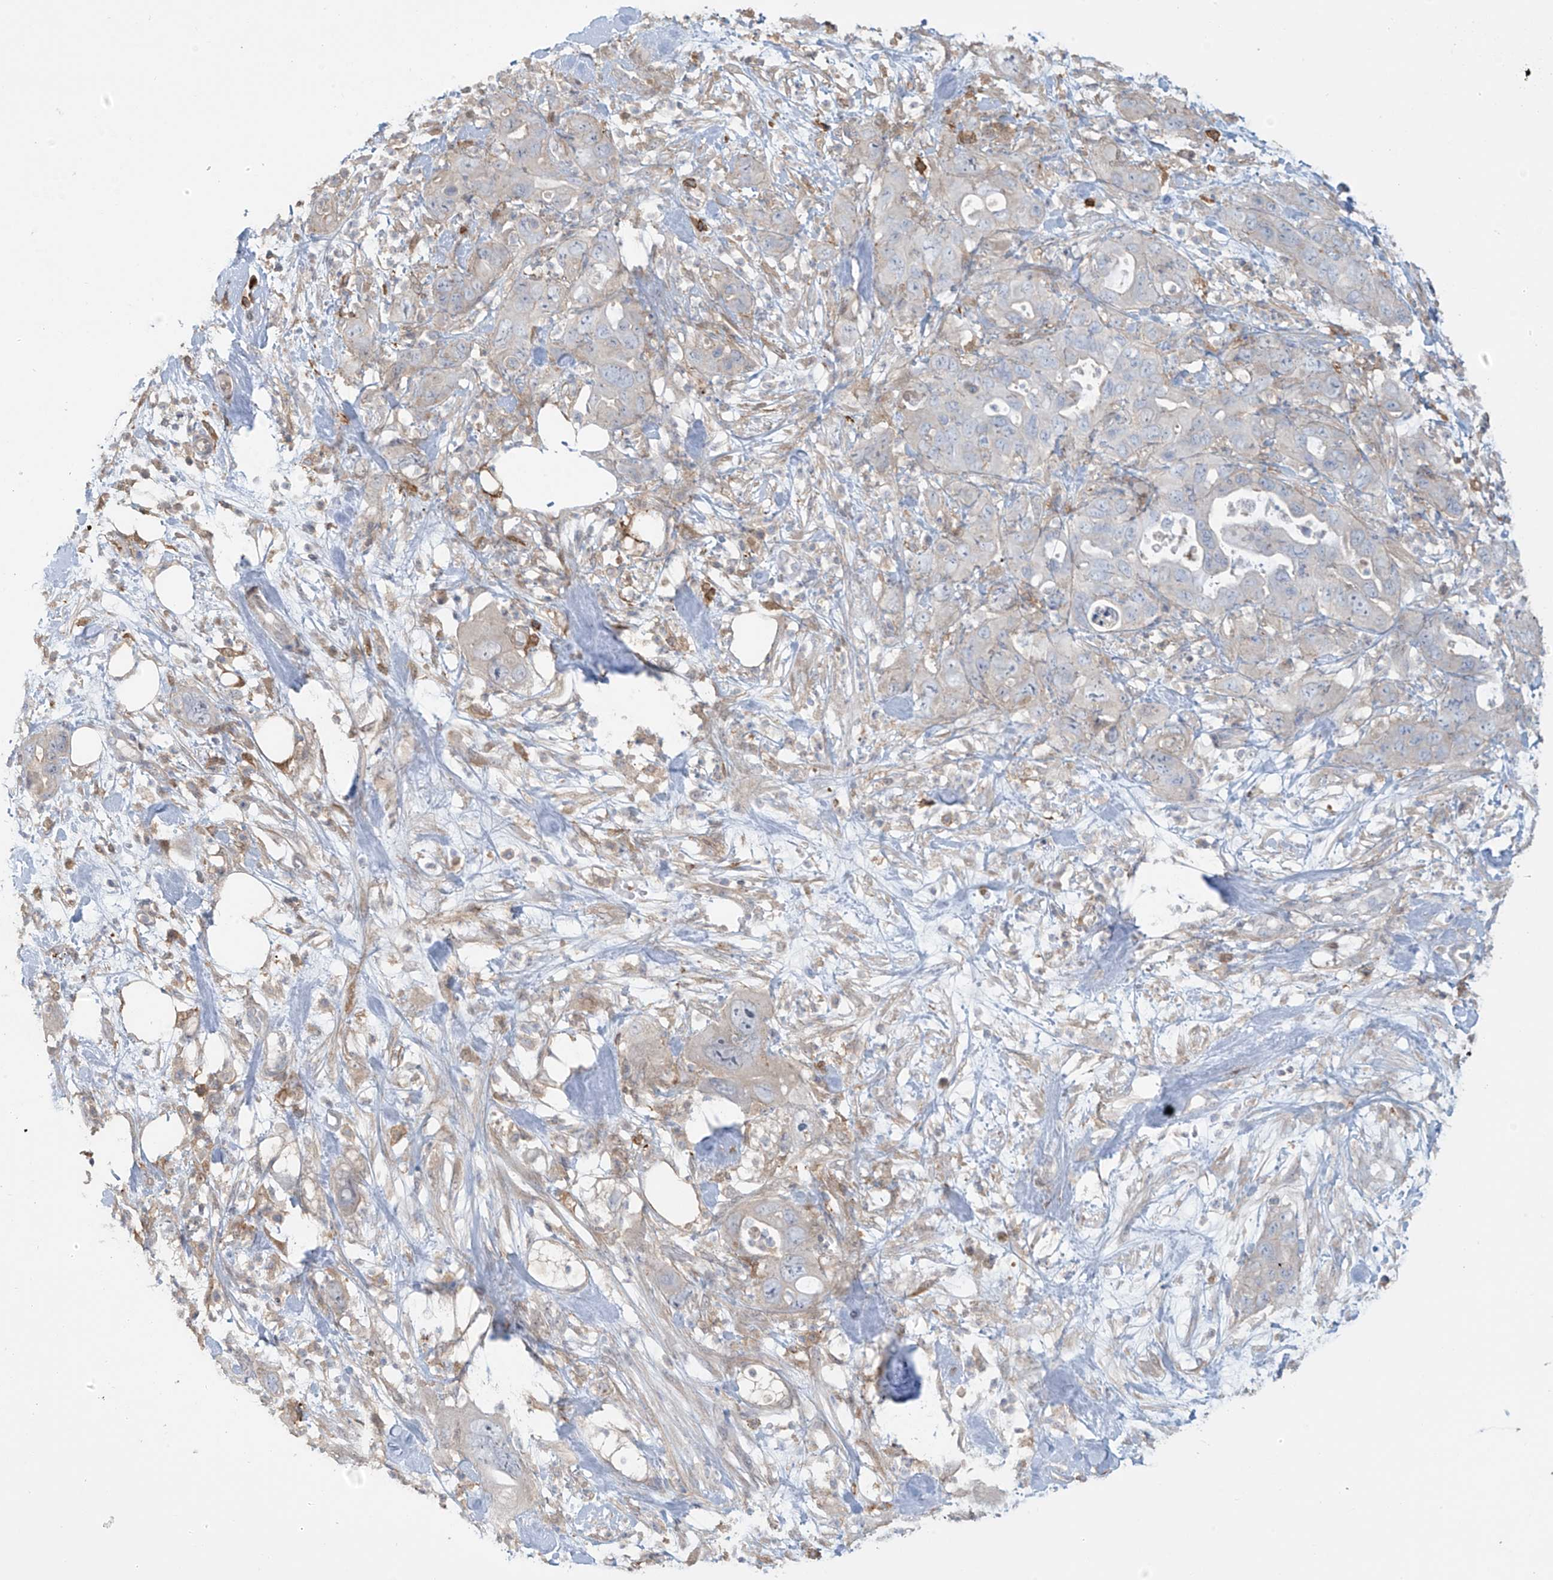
{"staining": {"intensity": "negative", "quantity": "none", "location": "none"}, "tissue": "pancreatic cancer", "cell_type": "Tumor cells", "image_type": "cancer", "snomed": [{"axis": "morphology", "description": "Adenocarcinoma, NOS"}, {"axis": "topography", "description": "Pancreas"}], "caption": "A high-resolution histopathology image shows IHC staining of pancreatic cancer (adenocarcinoma), which demonstrates no significant staining in tumor cells. The staining is performed using DAB (3,3'-diaminobenzidine) brown chromogen with nuclei counter-stained in using hematoxylin.", "gene": "TAGAP", "patient": {"sex": "female", "age": 71}}